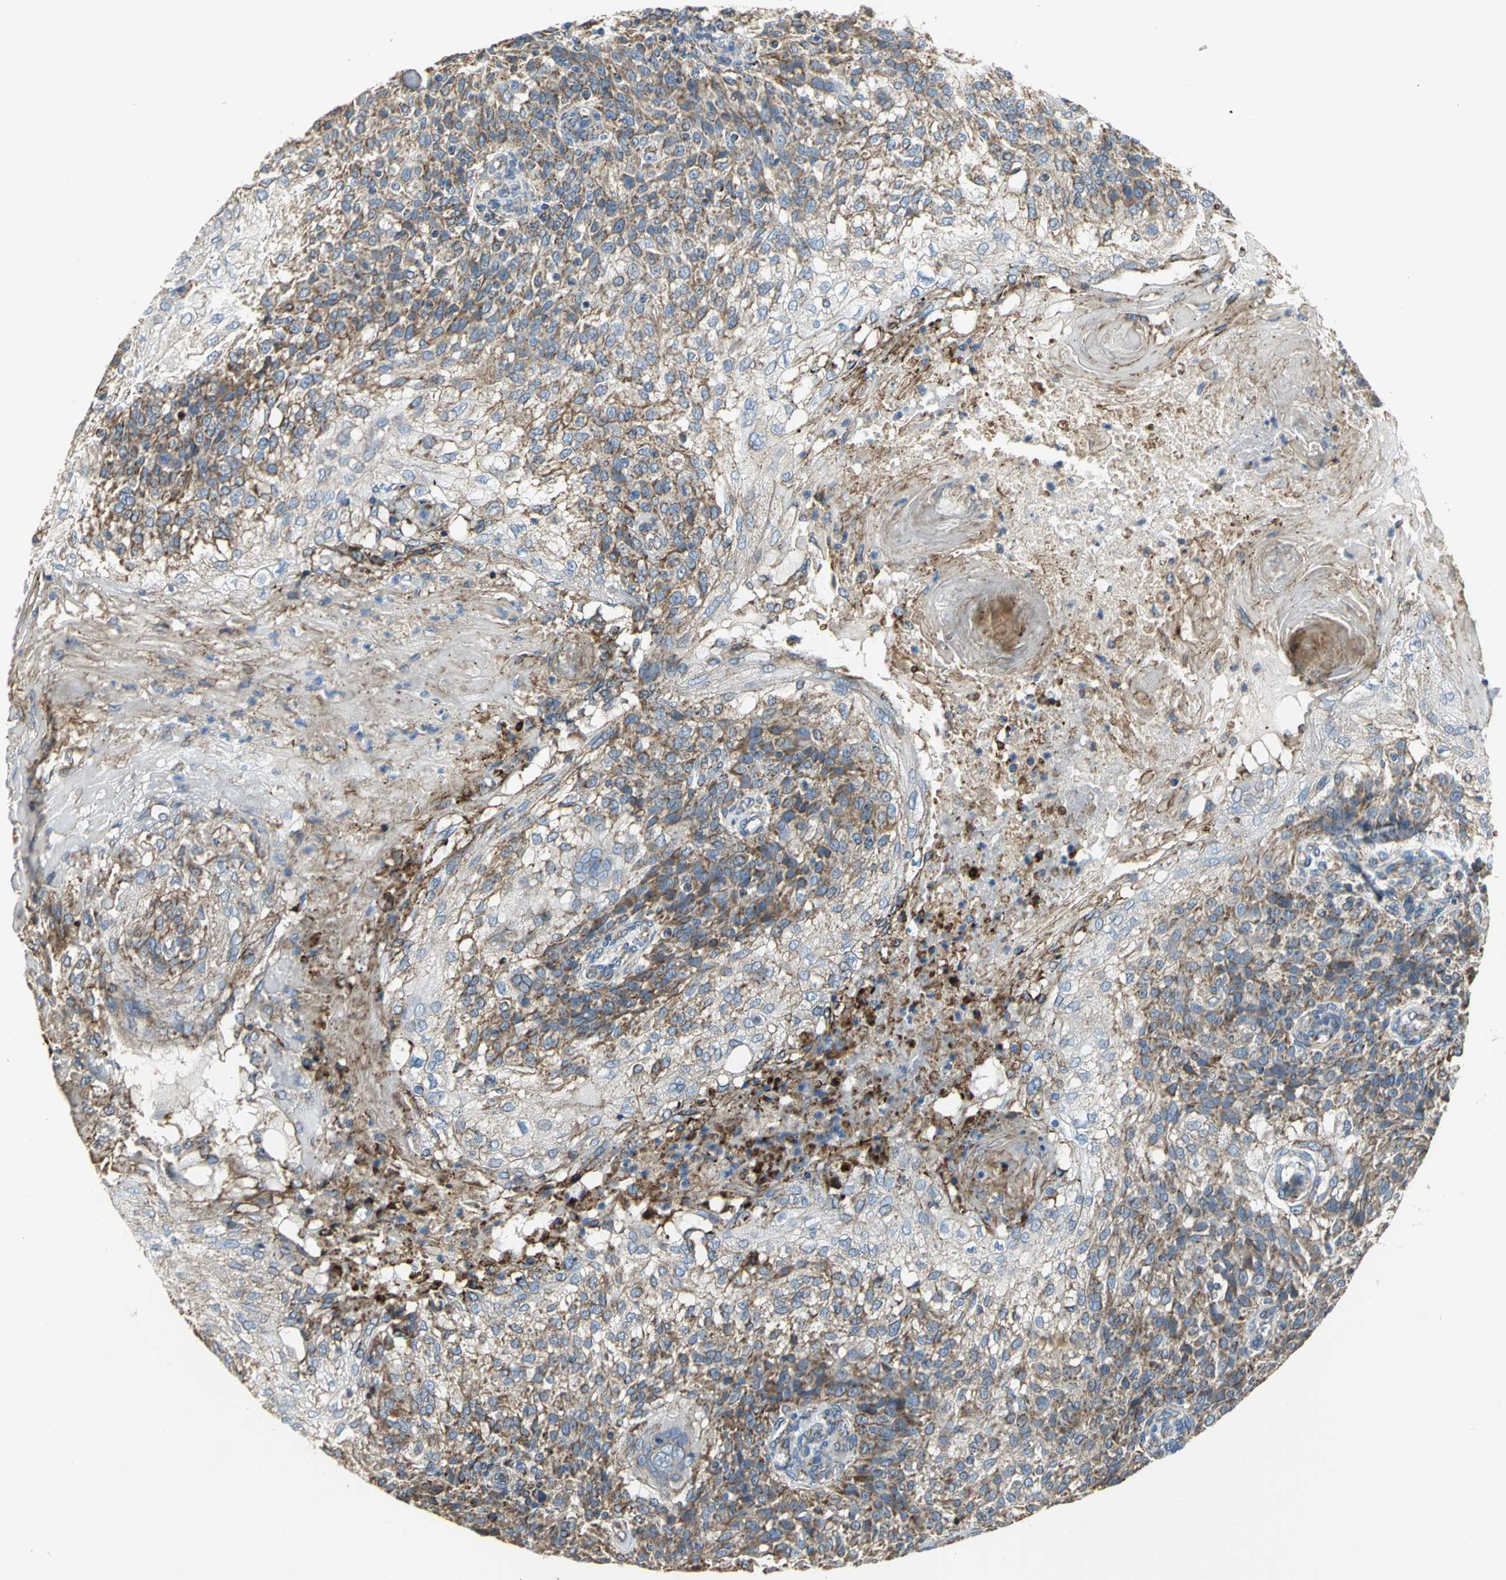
{"staining": {"intensity": "strong", "quantity": ">75%", "location": "cytoplasmic/membranous"}, "tissue": "skin cancer", "cell_type": "Tumor cells", "image_type": "cancer", "snomed": [{"axis": "morphology", "description": "Normal tissue, NOS"}, {"axis": "morphology", "description": "Squamous cell carcinoma, NOS"}, {"axis": "topography", "description": "Skin"}], "caption": "Skin squamous cell carcinoma stained with immunohistochemistry exhibits strong cytoplasmic/membranous positivity in approximately >75% of tumor cells. The protein is shown in brown color, while the nuclei are stained blue.", "gene": "NDUFB5", "patient": {"sex": "female", "age": 83}}